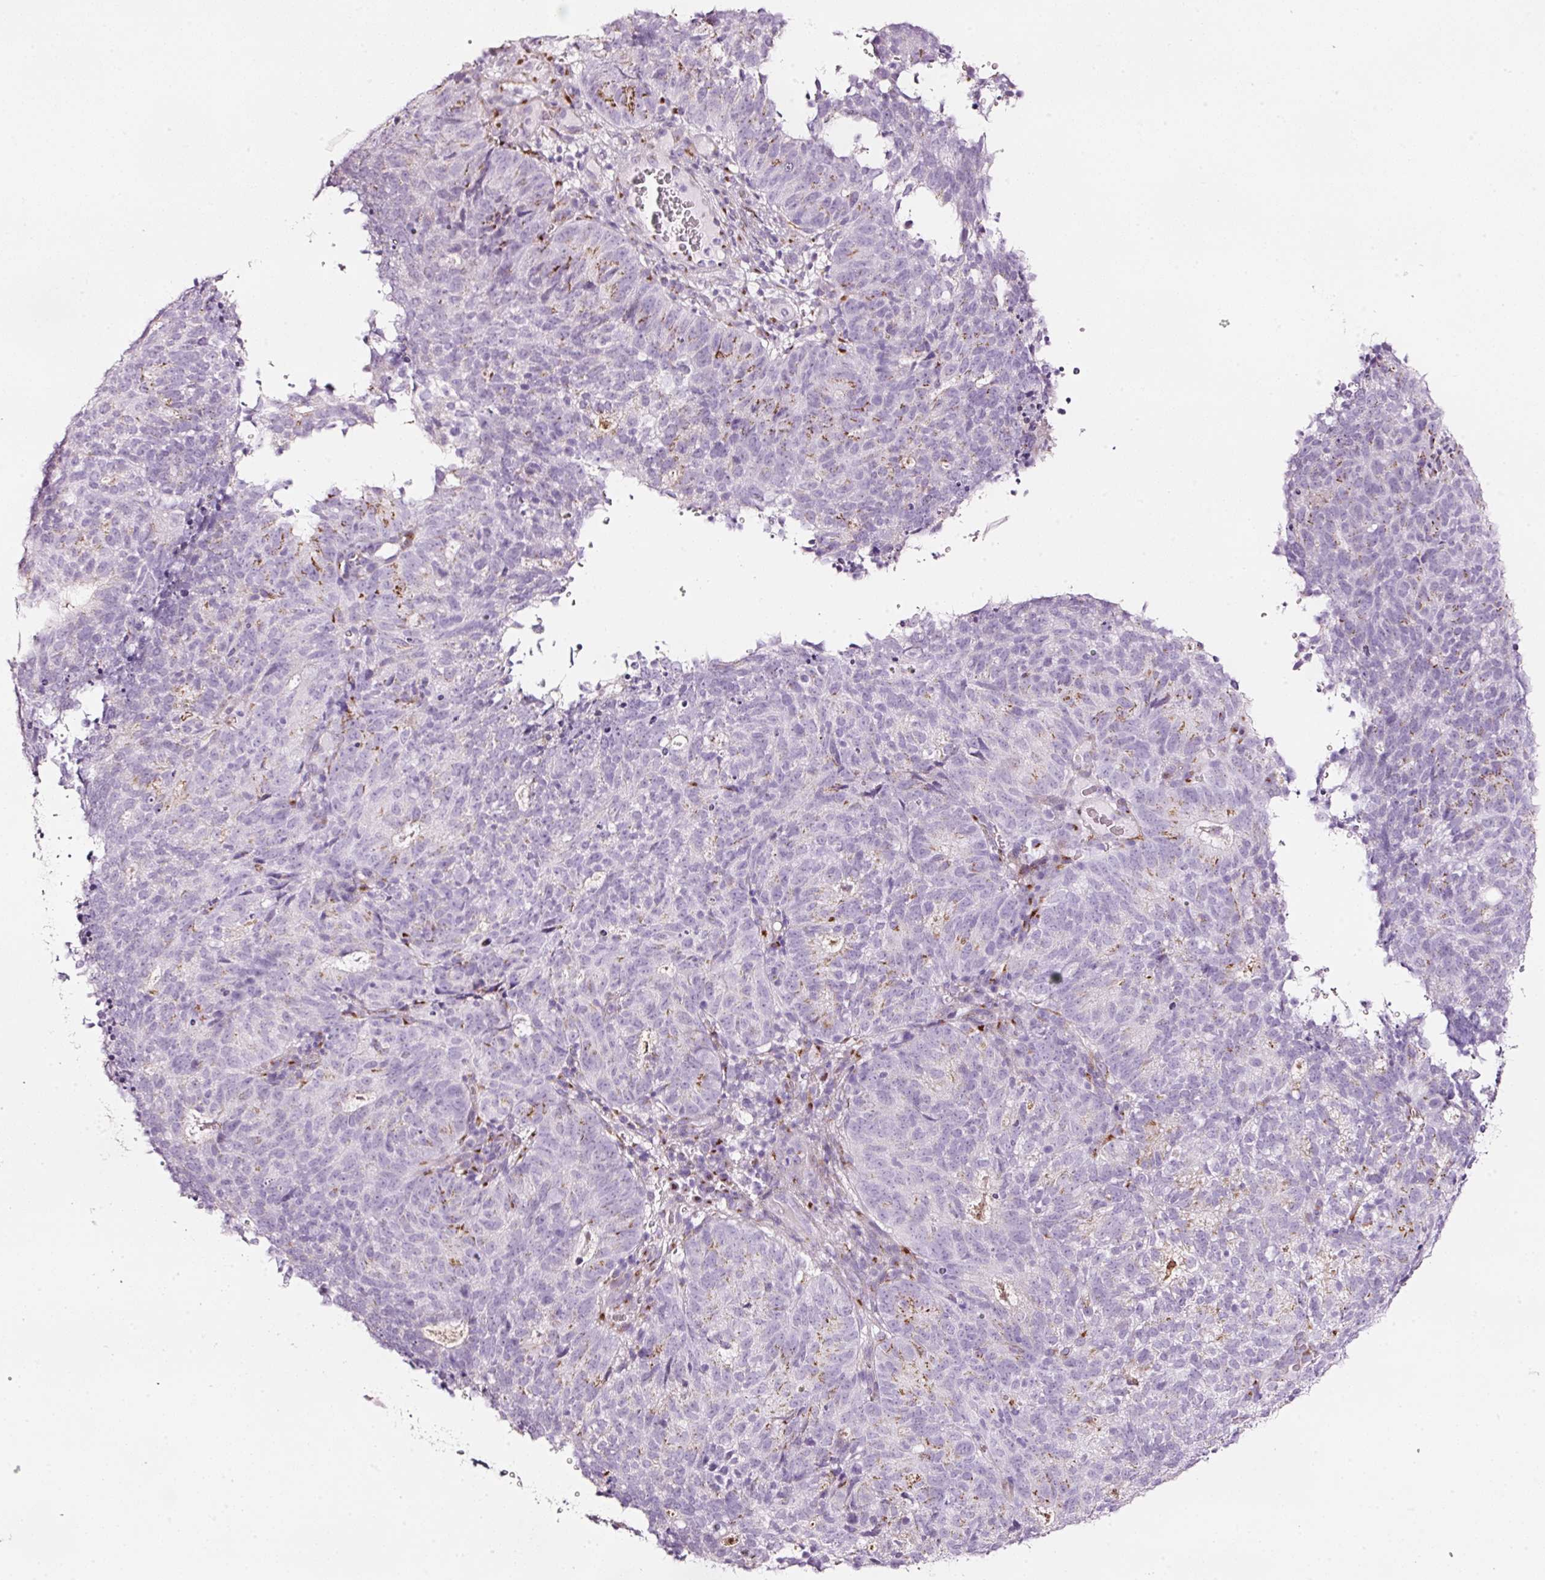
{"staining": {"intensity": "moderate", "quantity": "<25%", "location": "cytoplasmic/membranous"}, "tissue": "cervical cancer", "cell_type": "Tumor cells", "image_type": "cancer", "snomed": [{"axis": "morphology", "description": "Adenocarcinoma, NOS"}, {"axis": "topography", "description": "Cervix"}], "caption": "Tumor cells show low levels of moderate cytoplasmic/membranous expression in about <25% of cells in human cervical cancer.", "gene": "SDF4", "patient": {"sex": "female", "age": 38}}